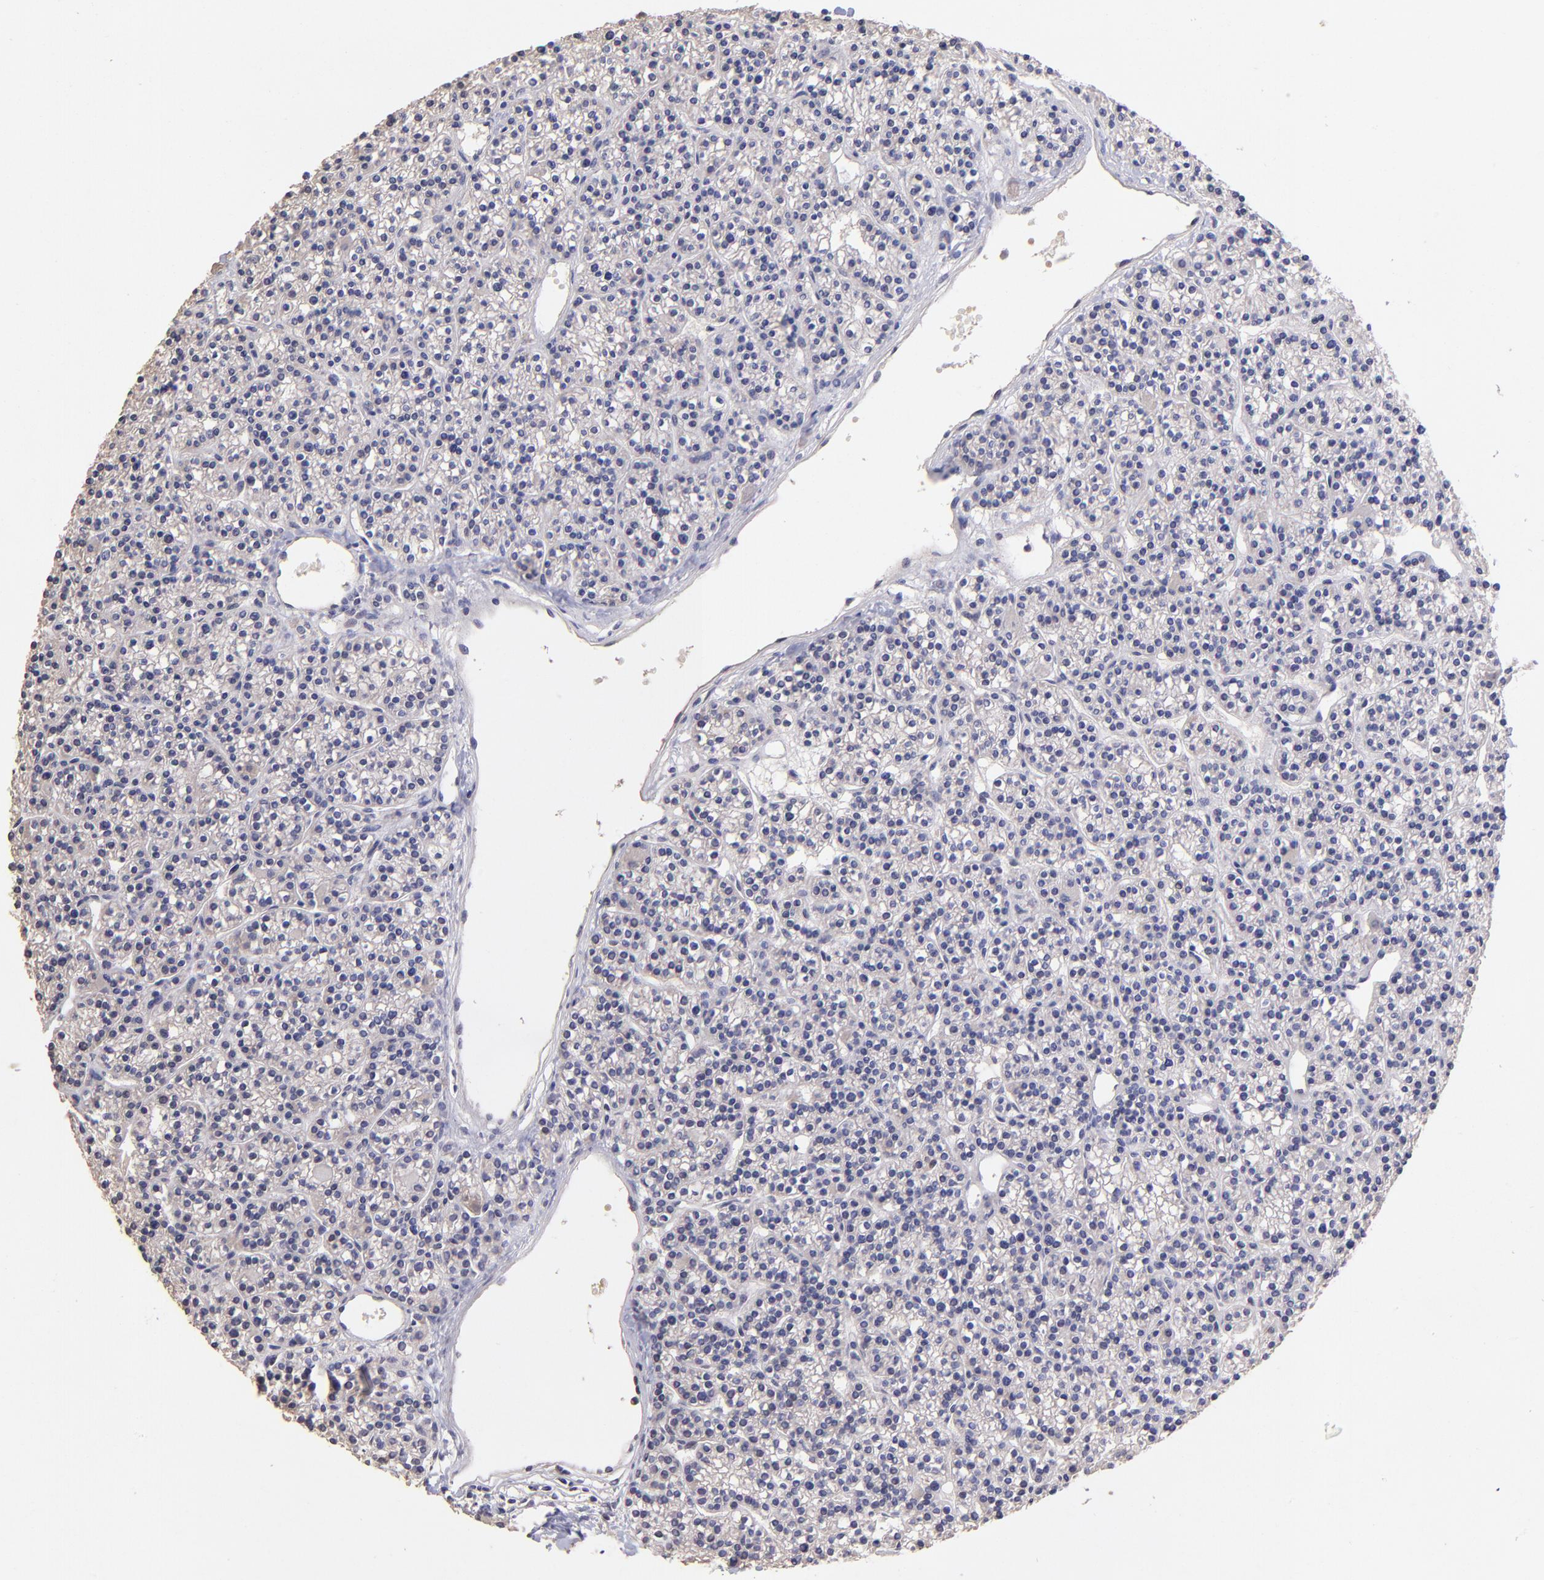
{"staining": {"intensity": "negative", "quantity": "none", "location": "none"}, "tissue": "parathyroid gland", "cell_type": "Glandular cells", "image_type": "normal", "snomed": [{"axis": "morphology", "description": "Normal tissue, NOS"}, {"axis": "topography", "description": "Parathyroid gland"}], "caption": "Immunohistochemistry photomicrograph of normal parathyroid gland: human parathyroid gland stained with DAB reveals no significant protein expression in glandular cells.", "gene": "DNMT1", "patient": {"sex": "female", "age": 50}}